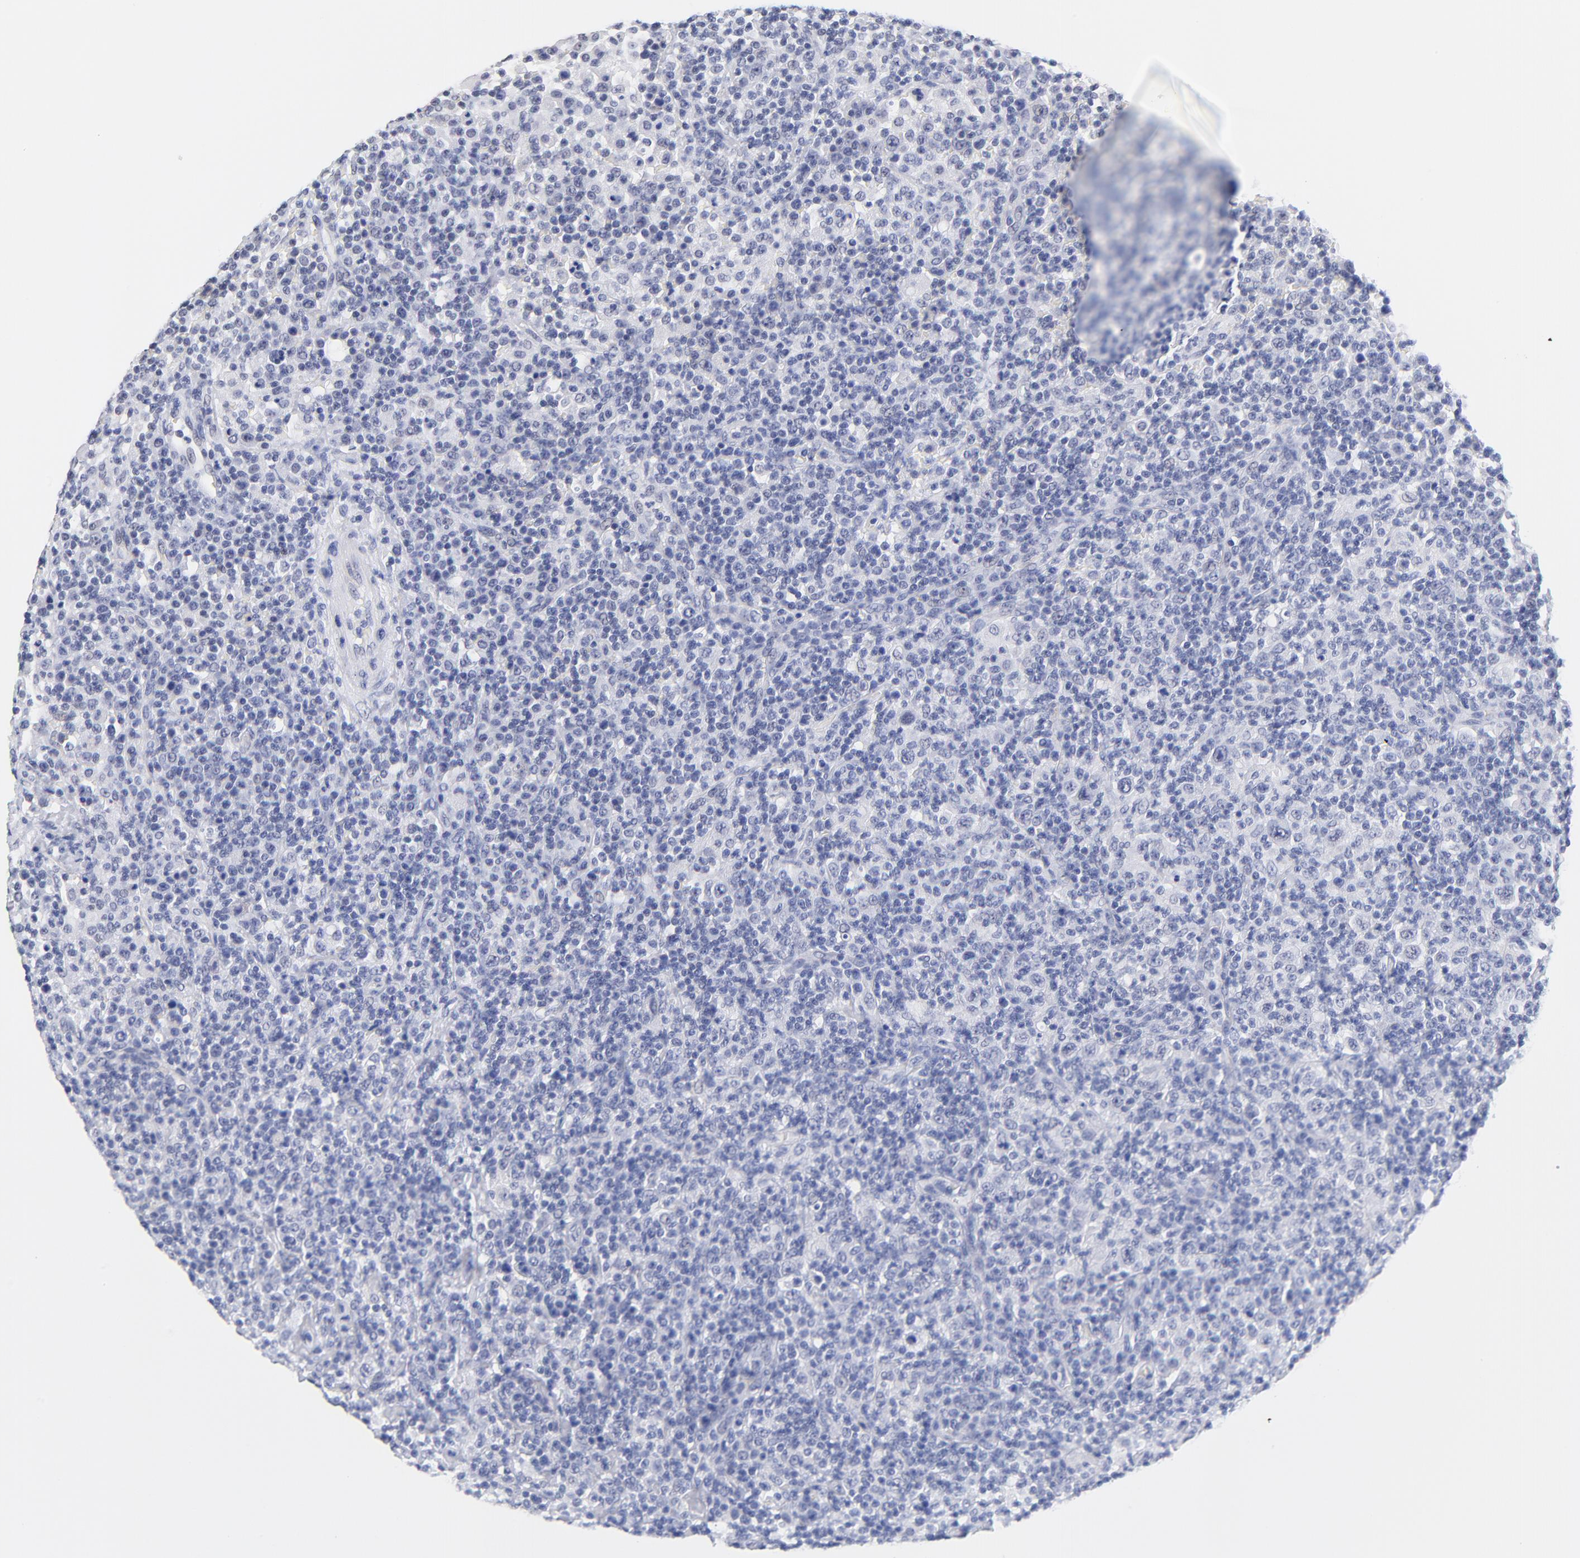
{"staining": {"intensity": "negative", "quantity": "none", "location": "none"}, "tissue": "lymphoma", "cell_type": "Tumor cells", "image_type": "cancer", "snomed": [{"axis": "morphology", "description": "Hodgkin's disease, NOS"}, {"axis": "topography", "description": "Lymph node"}], "caption": "Tumor cells are negative for protein expression in human Hodgkin's disease.", "gene": "ZNF74", "patient": {"sex": "male", "age": 65}}